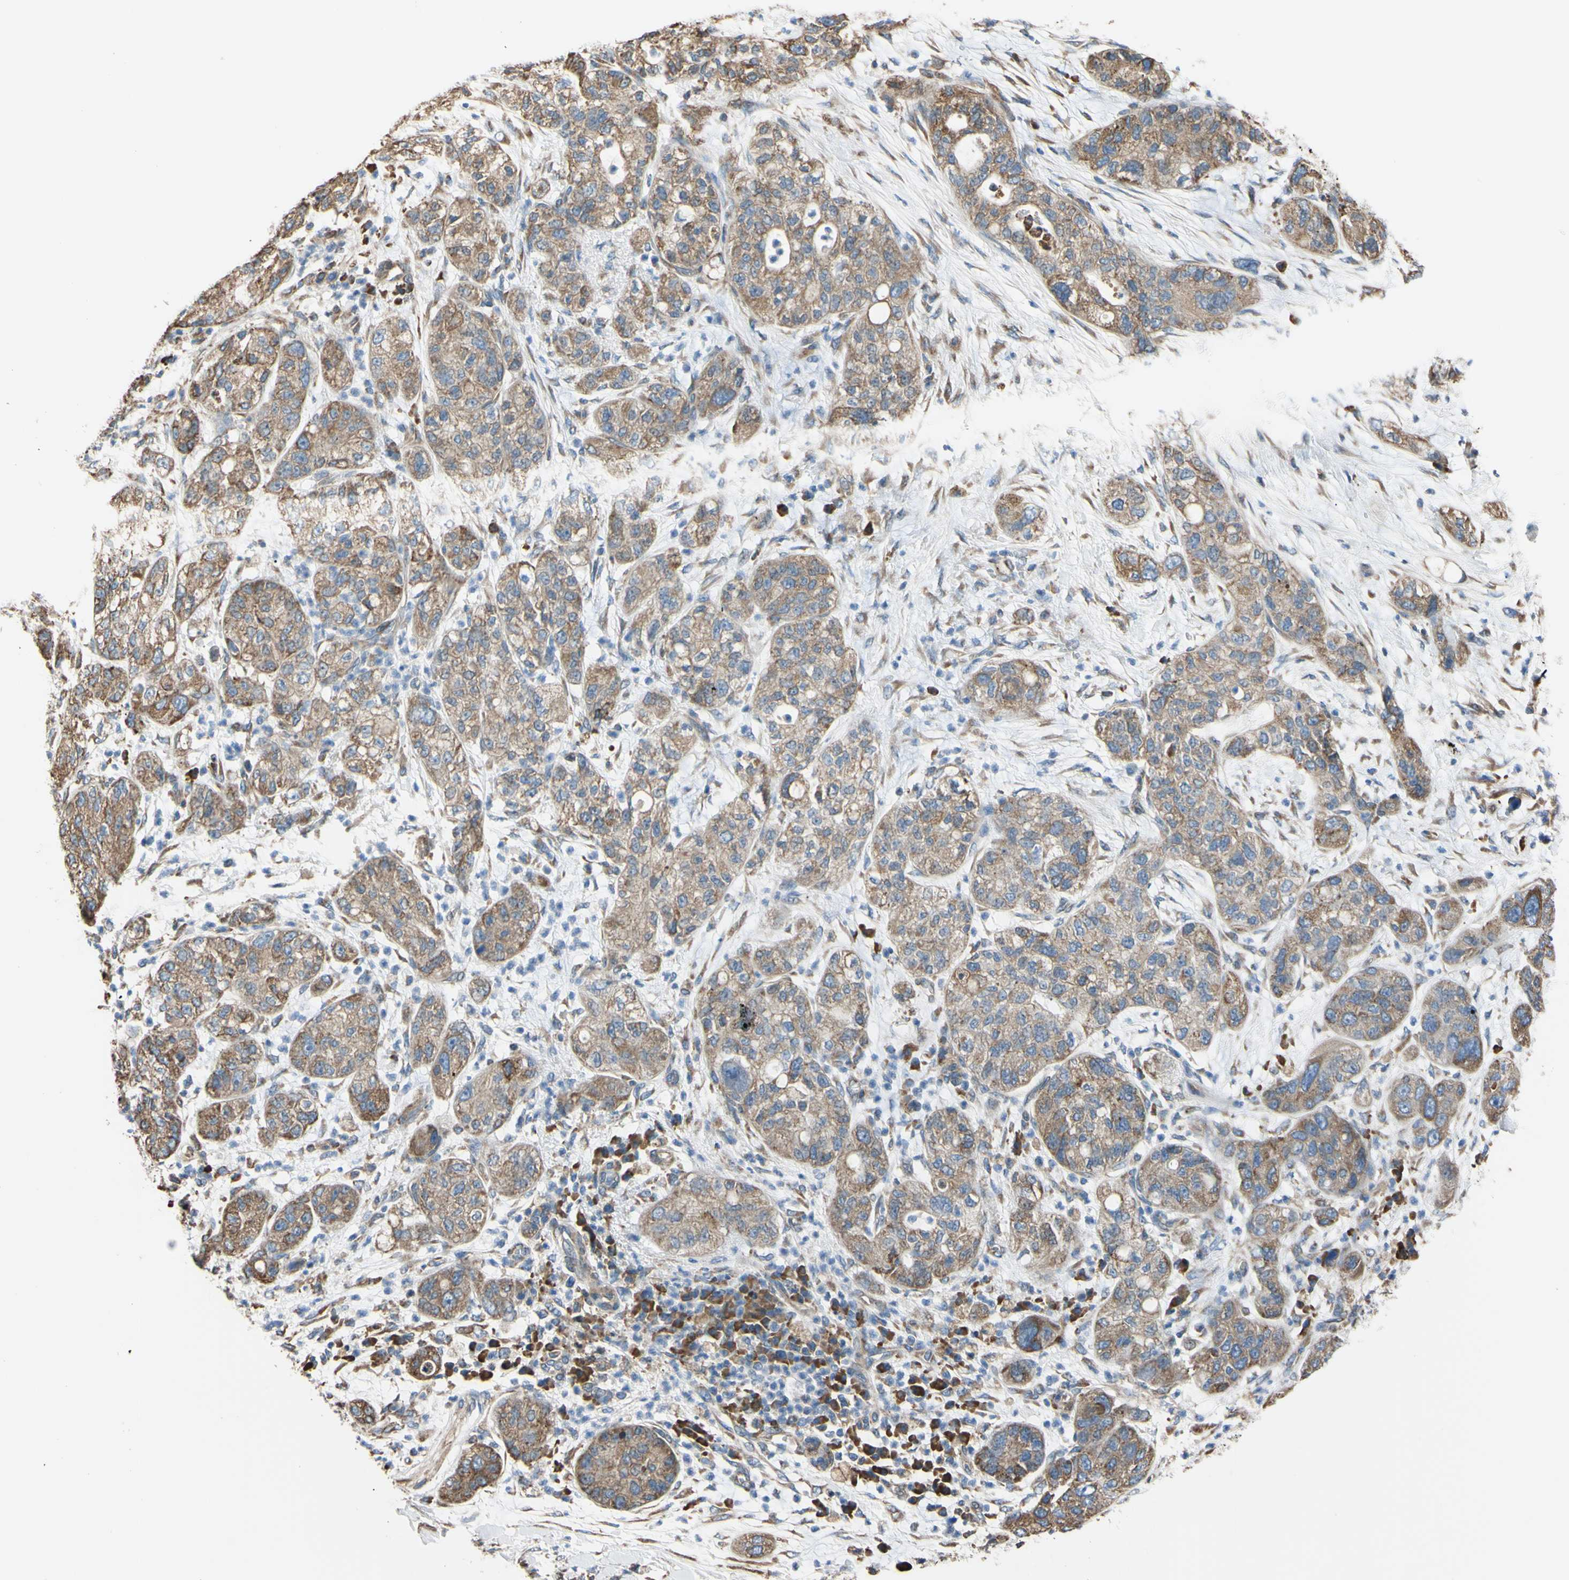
{"staining": {"intensity": "moderate", "quantity": ">75%", "location": "cytoplasmic/membranous"}, "tissue": "pancreatic cancer", "cell_type": "Tumor cells", "image_type": "cancer", "snomed": [{"axis": "morphology", "description": "Adenocarcinoma, NOS"}, {"axis": "topography", "description": "Pancreas"}], "caption": "Immunohistochemistry (IHC) photomicrograph of neoplastic tissue: human pancreatic cancer stained using immunohistochemistry demonstrates medium levels of moderate protein expression localized specifically in the cytoplasmic/membranous of tumor cells, appearing as a cytoplasmic/membranous brown color.", "gene": "BMF", "patient": {"sex": "female", "age": 78}}